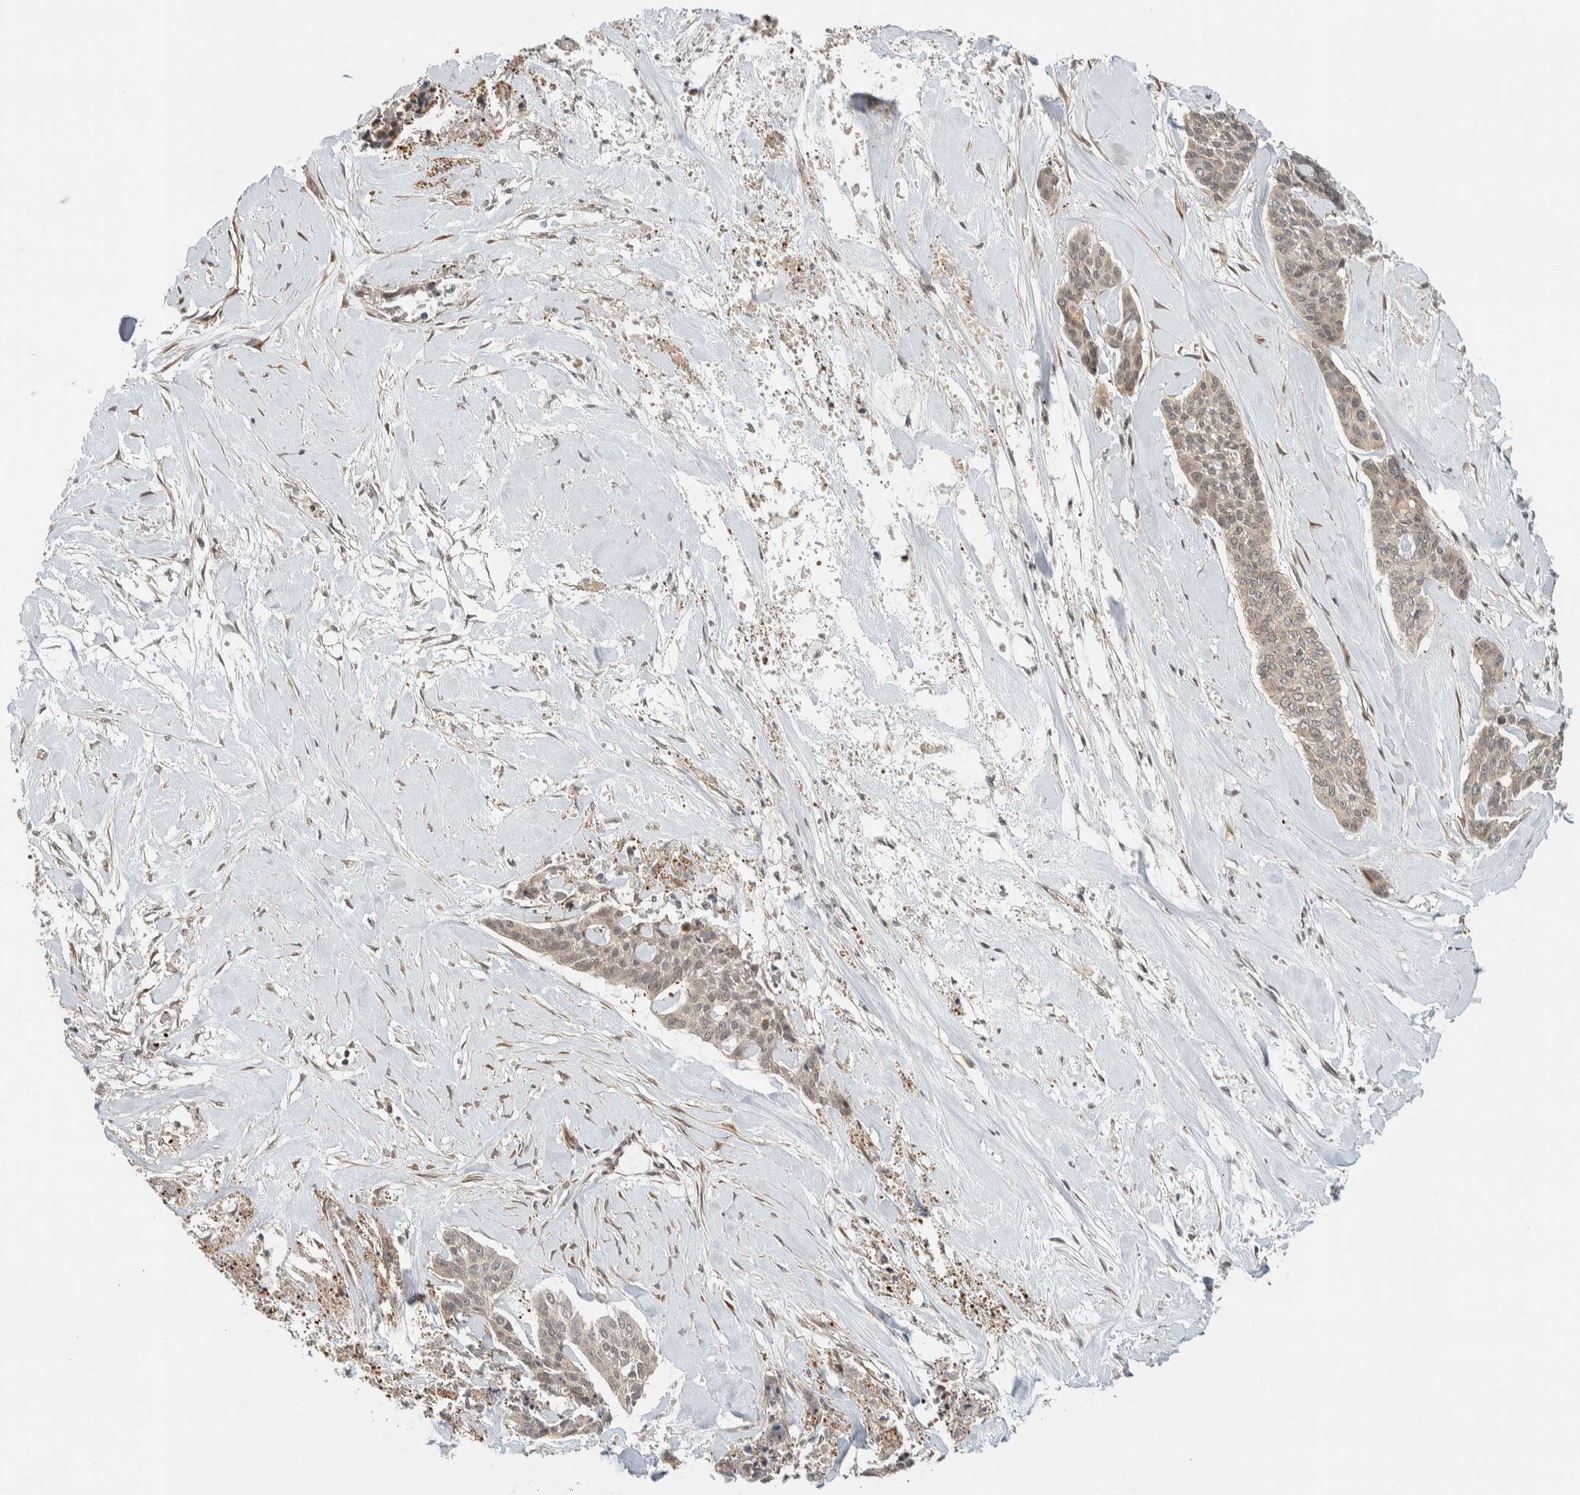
{"staining": {"intensity": "weak", "quantity": ">75%", "location": "cytoplasmic/membranous,nuclear"}, "tissue": "skin cancer", "cell_type": "Tumor cells", "image_type": "cancer", "snomed": [{"axis": "morphology", "description": "Basal cell carcinoma"}, {"axis": "topography", "description": "Skin"}], "caption": "High-magnification brightfield microscopy of skin cancer stained with DAB (3,3'-diaminobenzidine) (brown) and counterstained with hematoxylin (blue). tumor cells exhibit weak cytoplasmic/membranous and nuclear positivity is seen in about>75% of cells. (DAB (3,3'-diaminobenzidine) = brown stain, brightfield microscopy at high magnification).", "gene": "ZBTB2", "patient": {"sex": "female", "age": 64}}